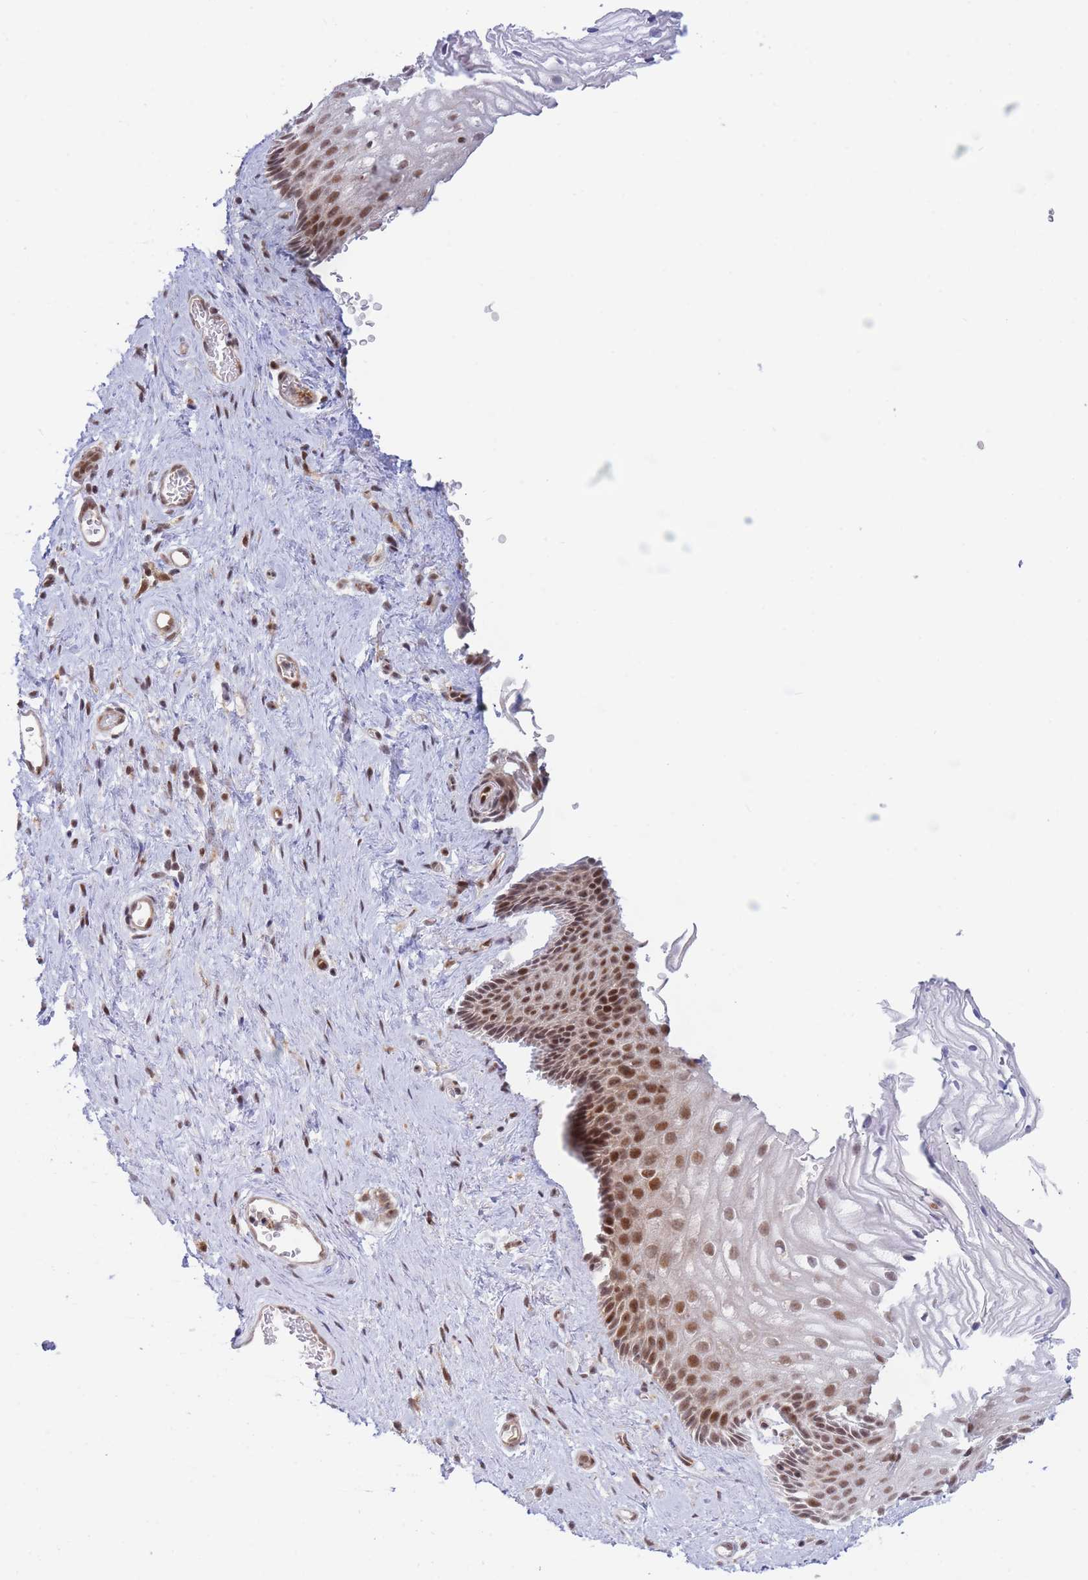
{"staining": {"intensity": "moderate", "quantity": "25%-75%", "location": "nuclear"}, "tissue": "vagina", "cell_type": "Squamous epithelial cells", "image_type": "normal", "snomed": [{"axis": "morphology", "description": "Normal tissue, NOS"}, {"axis": "topography", "description": "Vagina"}], "caption": "Moderate nuclear positivity is identified in about 25%-75% of squamous epithelial cells in unremarkable vagina.", "gene": "BOD1L1", "patient": {"sex": "female", "age": 47}}